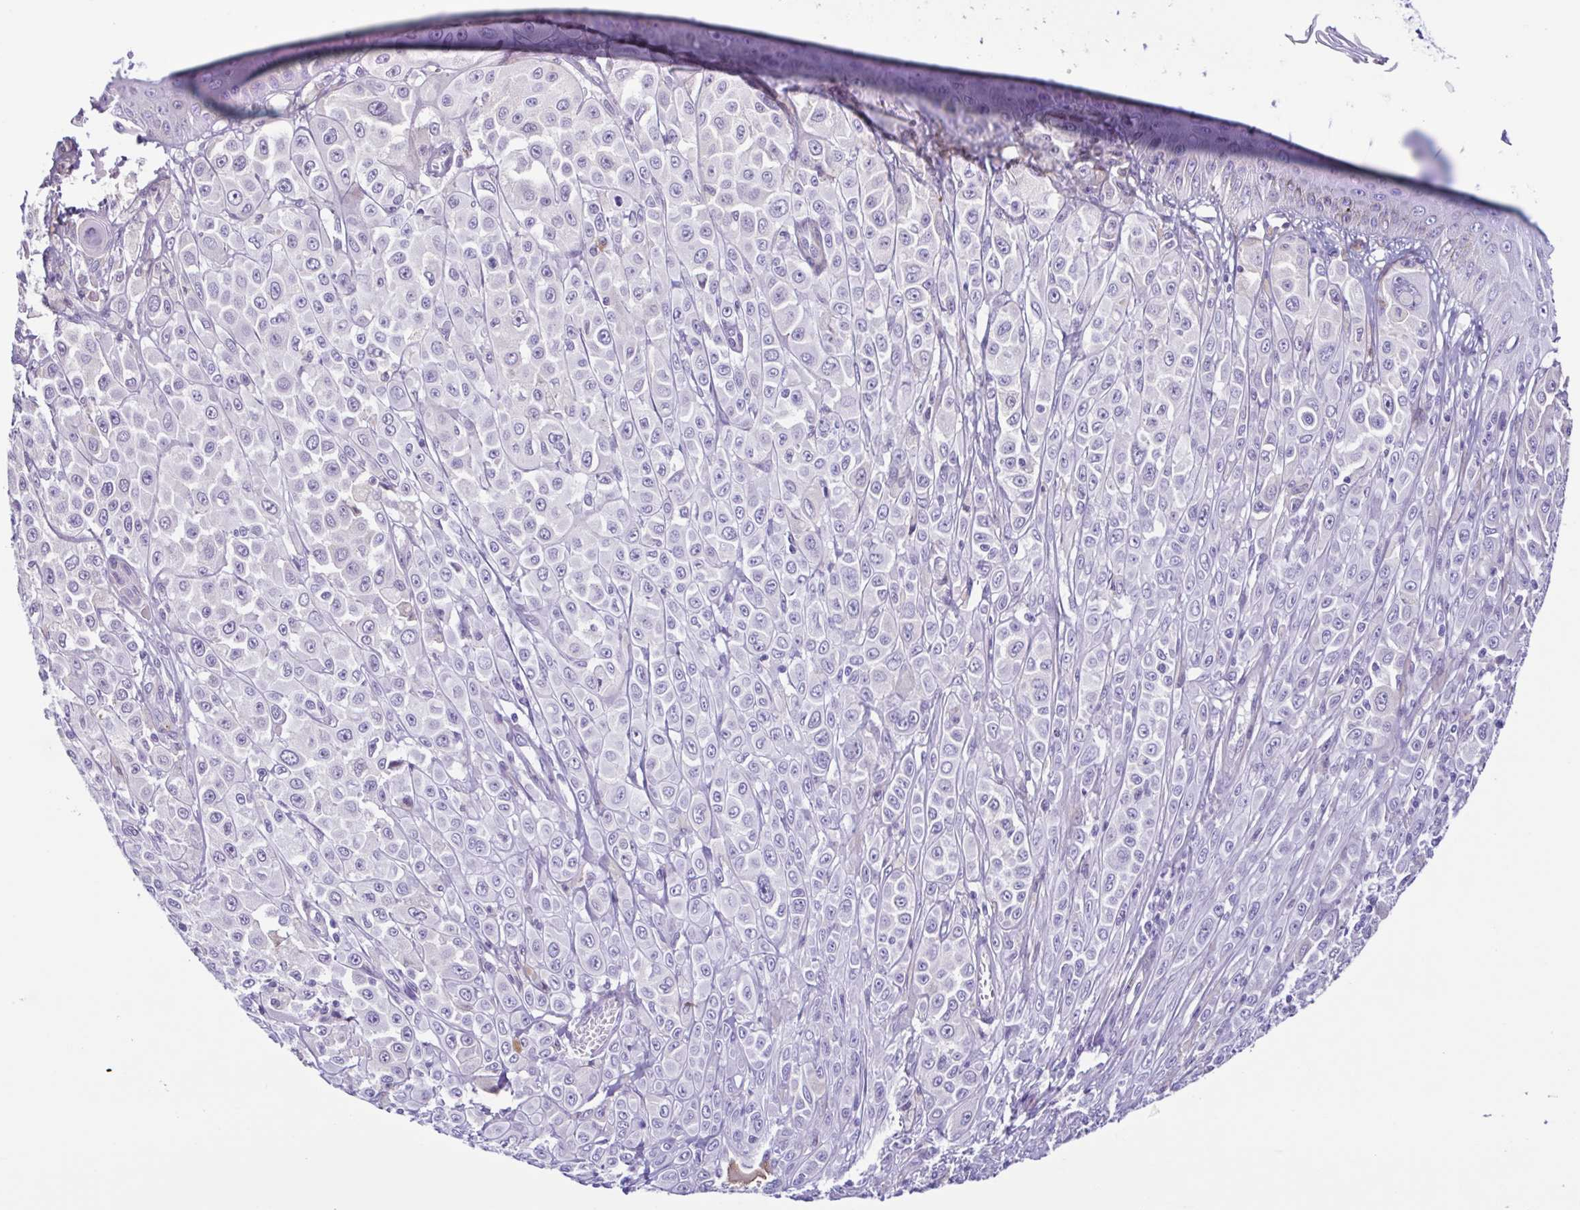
{"staining": {"intensity": "negative", "quantity": "none", "location": "none"}, "tissue": "melanoma", "cell_type": "Tumor cells", "image_type": "cancer", "snomed": [{"axis": "morphology", "description": "Malignant melanoma, NOS"}, {"axis": "topography", "description": "Skin"}], "caption": "A high-resolution image shows IHC staining of melanoma, which shows no significant expression in tumor cells.", "gene": "CYP11B1", "patient": {"sex": "male", "age": 67}}